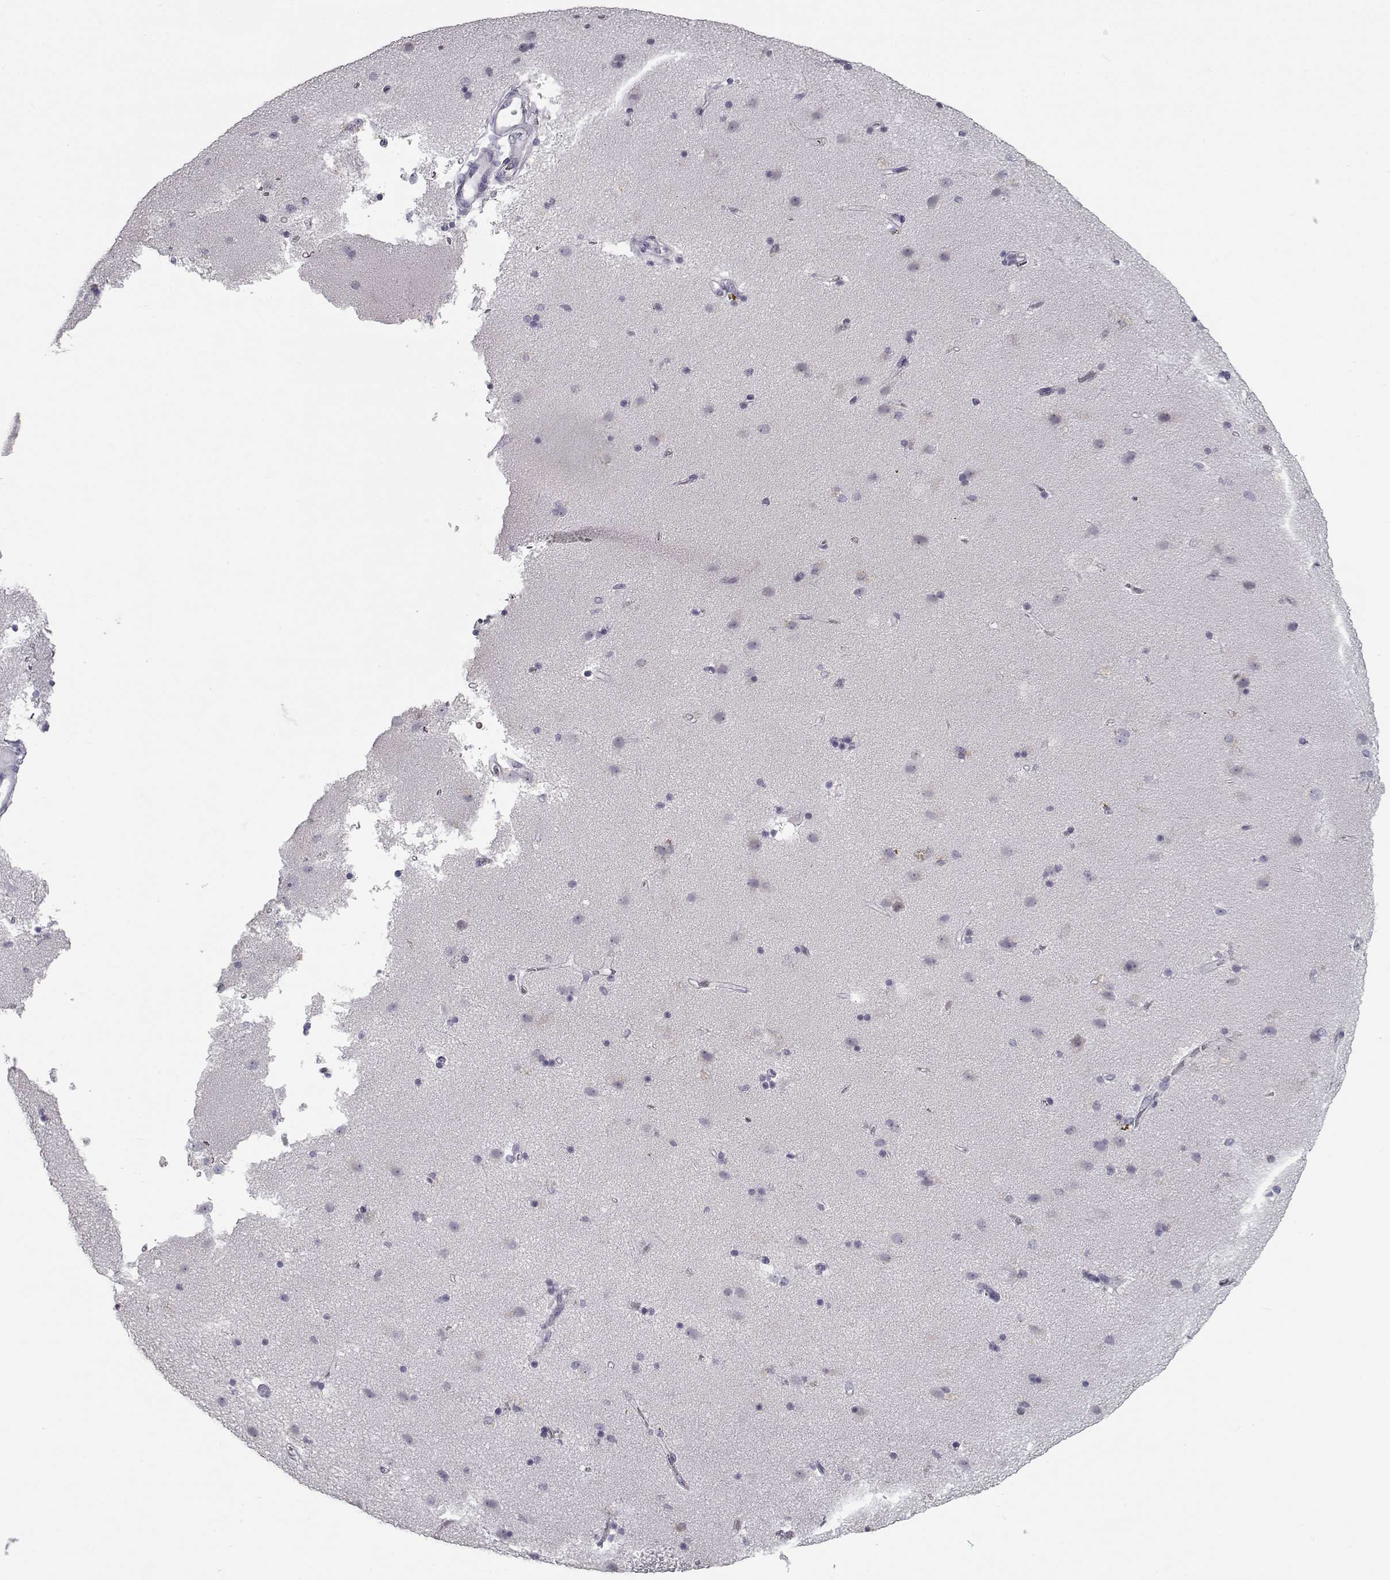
{"staining": {"intensity": "negative", "quantity": "none", "location": "none"}, "tissue": "caudate", "cell_type": "Glial cells", "image_type": "normal", "snomed": [{"axis": "morphology", "description": "Normal tissue, NOS"}, {"axis": "topography", "description": "Lateral ventricle wall"}], "caption": "Glial cells show no significant expression in unremarkable caudate. (DAB (3,3'-diaminobenzidine) IHC visualized using brightfield microscopy, high magnification).", "gene": "SEMG2", "patient": {"sex": "female", "age": 71}}